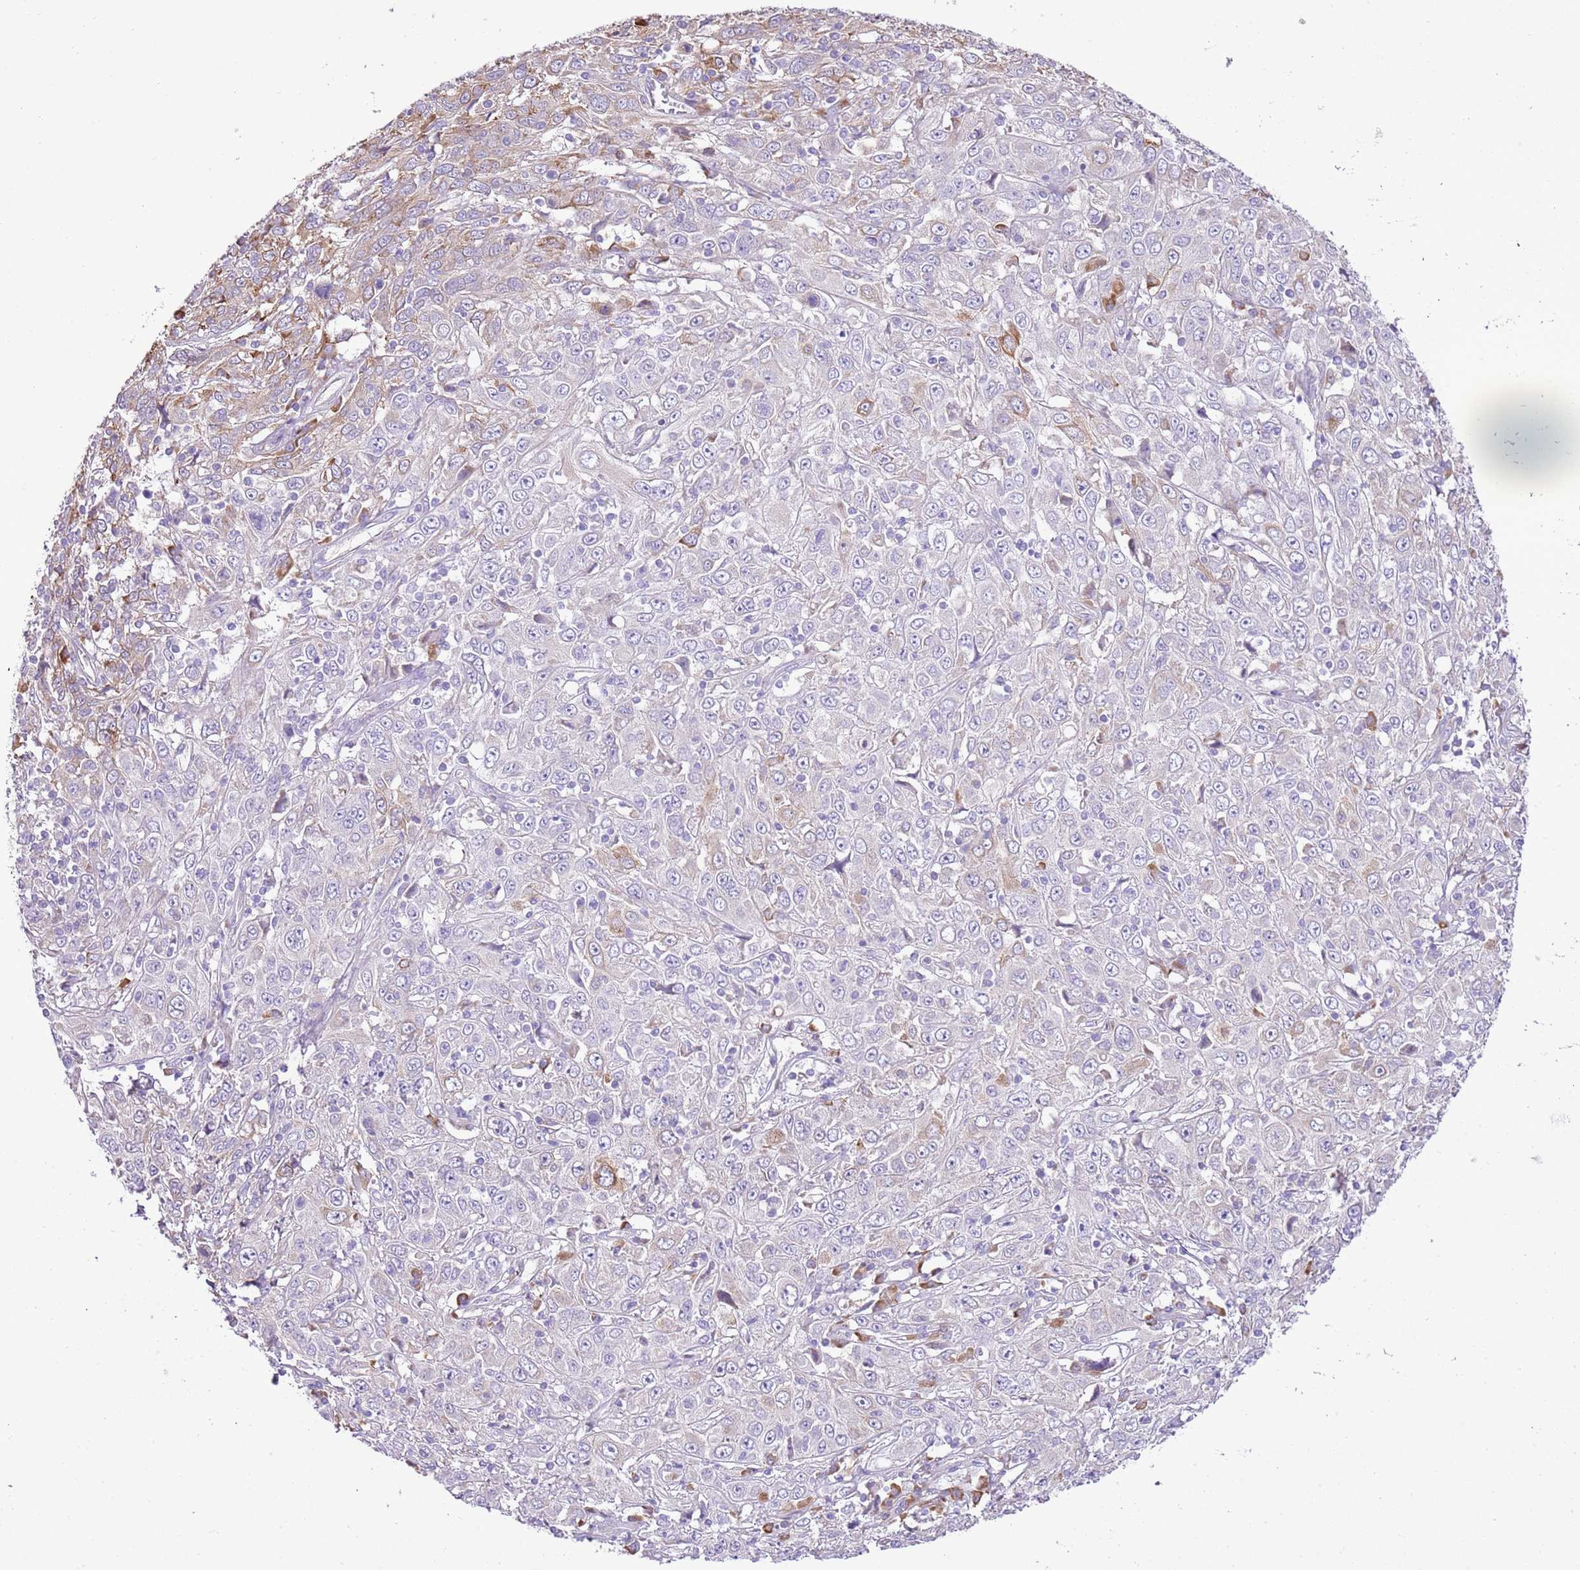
{"staining": {"intensity": "moderate", "quantity": "<25%", "location": "cytoplasmic/membranous"}, "tissue": "cervical cancer", "cell_type": "Tumor cells", "image_type": "cancer", "snomed": [{"axis": "morphology", "description": "Squamous cell carcinoma, NOS"}, {"axis": "topography", "description": "Cervix"}], "caption": "The micrograph shows a brown stain indicating the presence of a protein in the cytoplasmic/membranous of tumor cells in cervical squamous cell carcinoma.", "gene": "AAR2", "patient": {"sex": "female", "age": 46}}